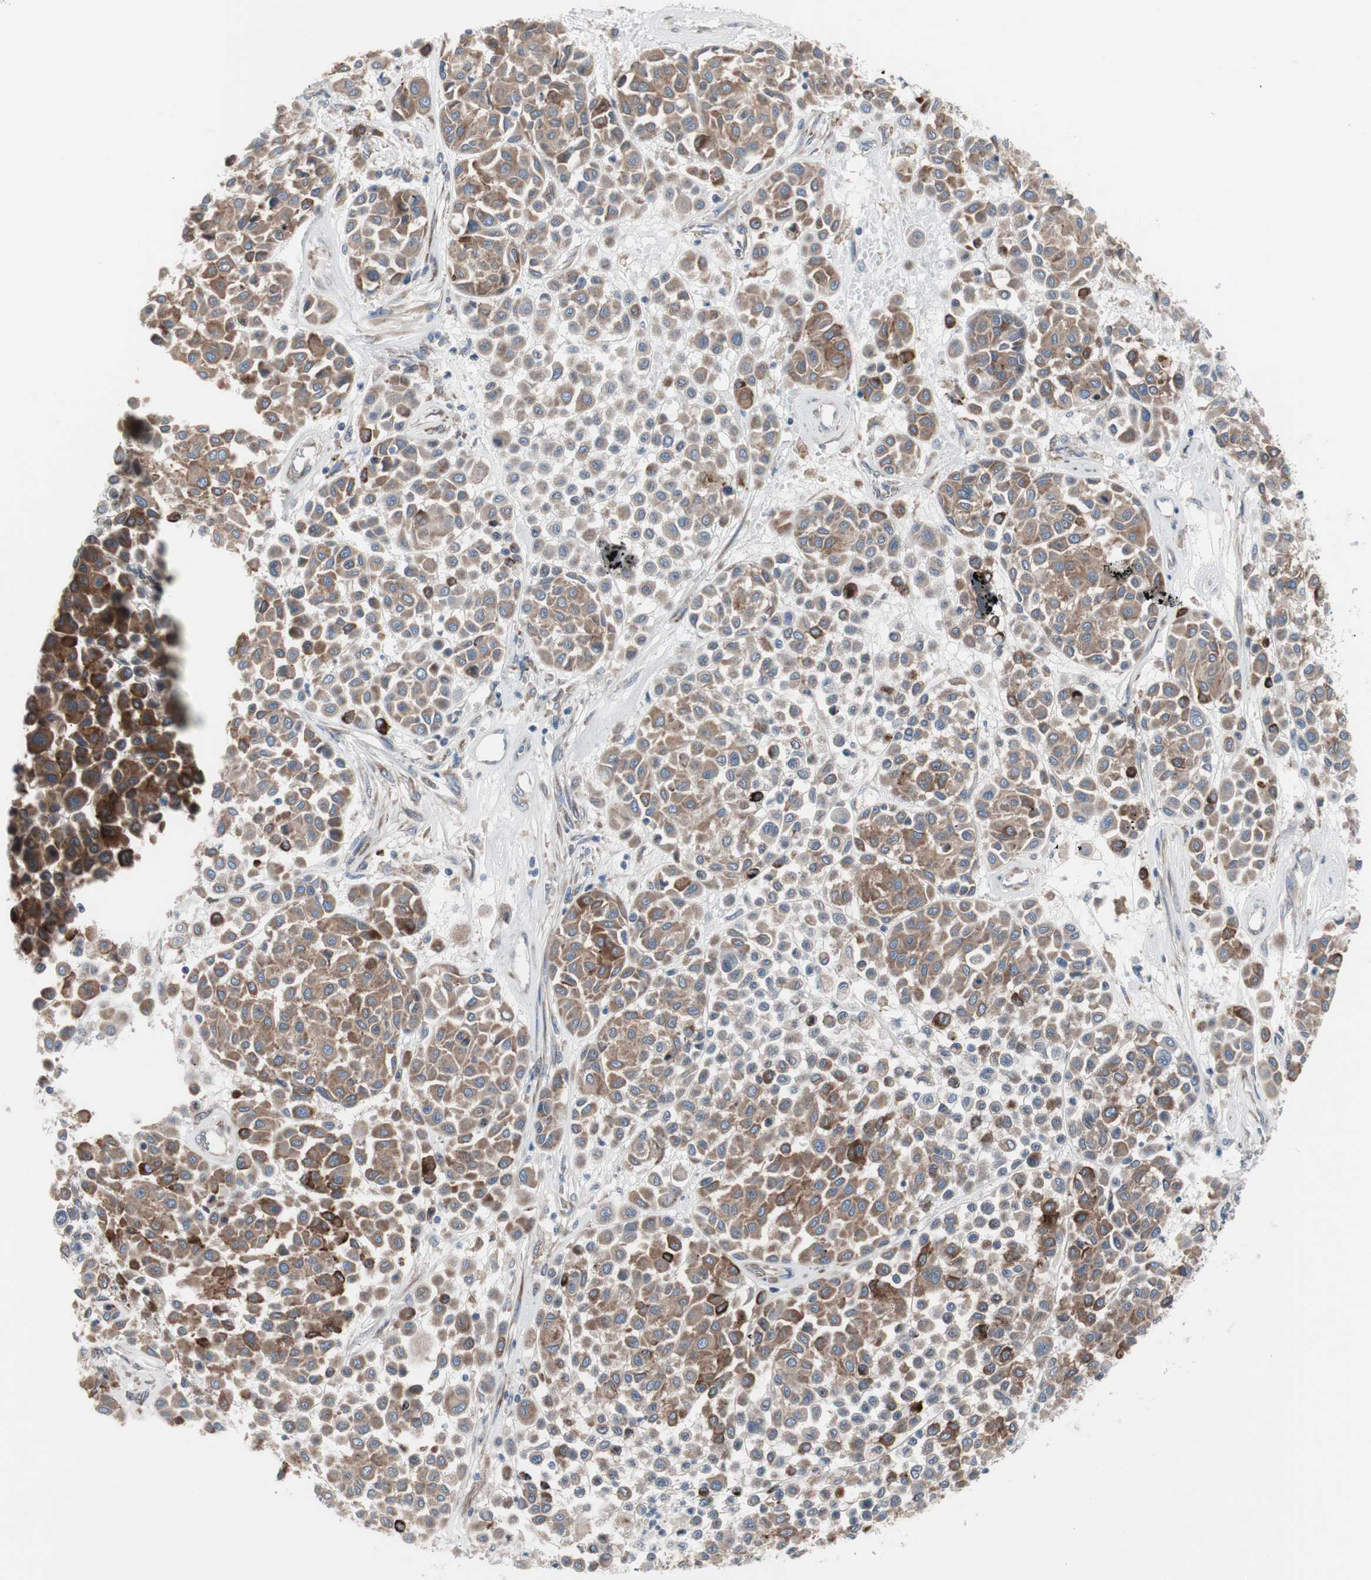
{"staining": {"intensity": "moderate", "quantity": ">75%", "location": "cytoplasmic/membranous"}, "tissue": "melanoma", "cell_type": "Tumor cells", "image_type": "cancer", "snomed": [{"axis": "morphology", "description": "Malignant melanoma, Metastatic site"}, {"axis": "topography", "description": "Soft tissue"}], "caption": "Moderate cytoplasmic/membranous expression is identified in approximately >75% of tumor cells in malignant melanoma (metastatic site). (Stains: DAB in brown, nuclei in blue, Microscopy: brightfield microscopy at high magnification).", "gene": "KANSL1", "patient": {"sex": "male", "age": 41}}